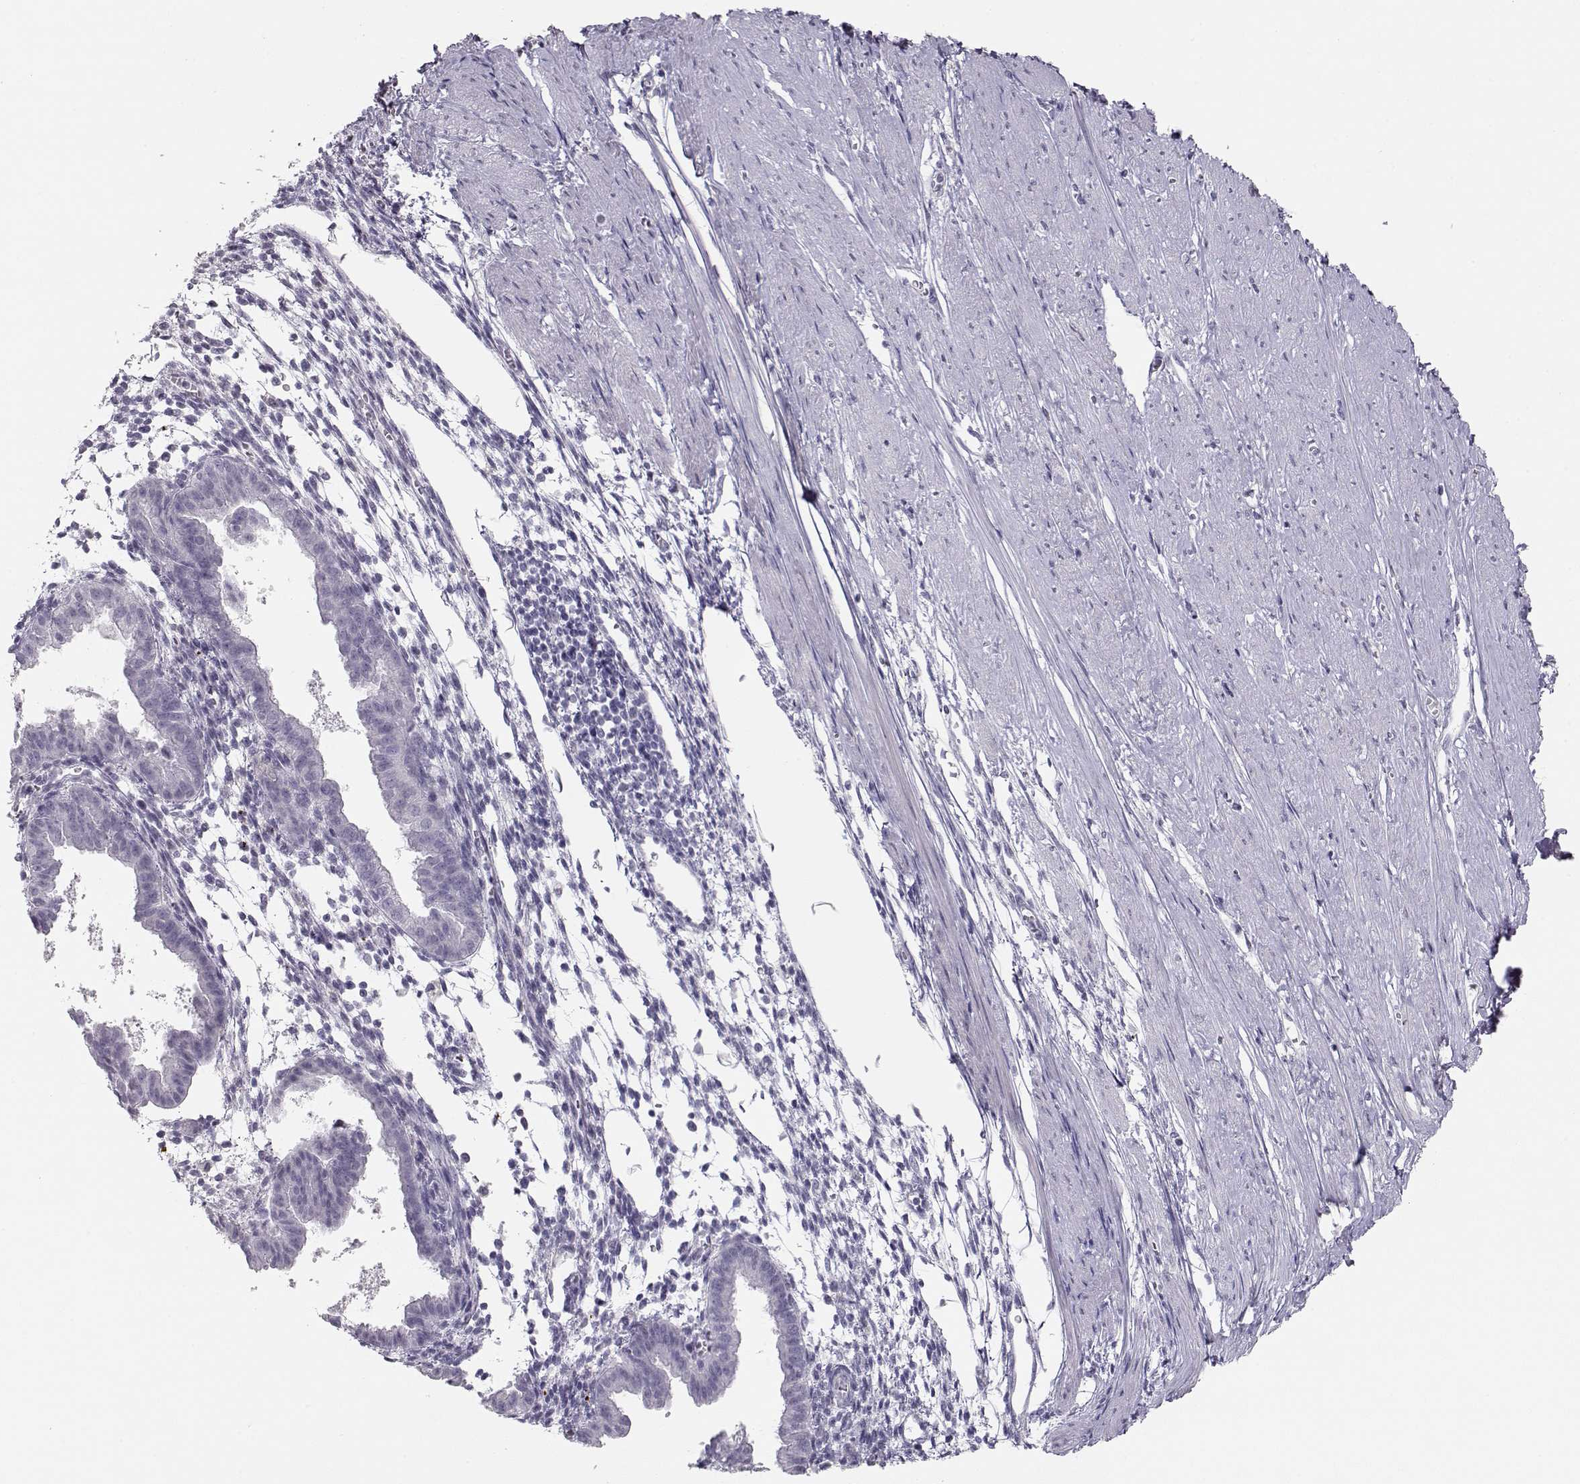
{"staining": {"intensity": "negative", "quantity": "none", "location": "none"}, "tissue": "endometrium", "cell_type": "Cells in endometrial stroma", "image_type": "normal", "snomed": [{"axis": "morphology", "description": "Normal tissue, NOS"}, {"axis": "topography", "description": "Endometrium"}], "caption": "This image is of benign endometrium stained with immunohistochemistry (IHC) to label a protein in brown with the nuclei are counter-stained blue. There is no positivity in cells in endometrial stroma.", "gene": "IMPG1", "patient": {"sex": "female", "age": 37}}